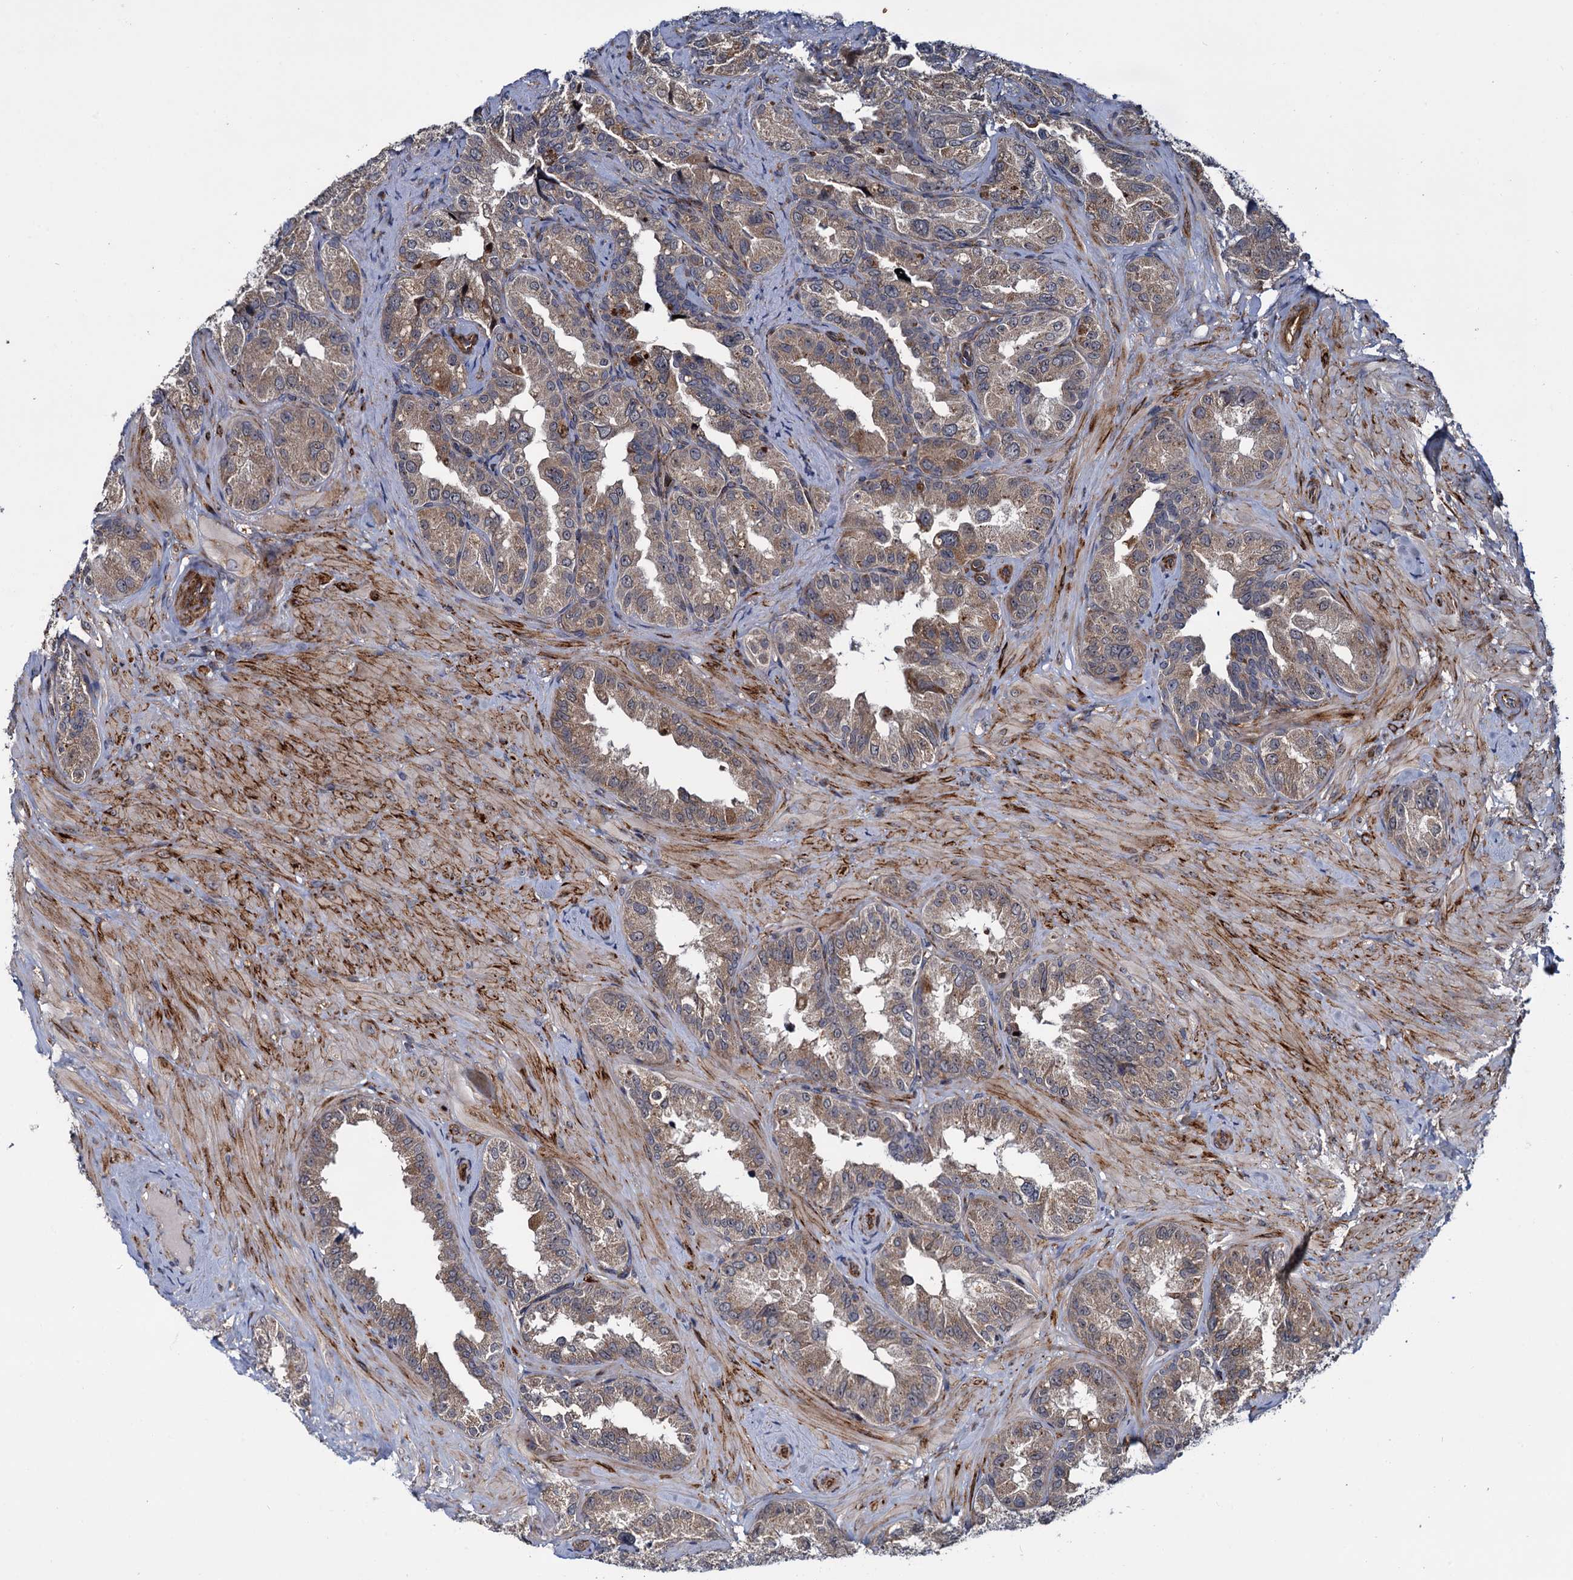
{"staining": {"intensity": "weak", "quantity": ">75%", "location": "cytoplasmic/membranous"}, "tissue": "seminal vesicle", "cell_type": "Glandular cells", "image_type": "normal", "snomed": [{"axis": "morphology", "description": "Normal tissue, NOS"}, {"axis": "topography", "description": "Seminal veicle"}, {"axis": "topography", "description": "Peripheral nerve tissue"}], "caption": "DAB (3,3'-diaminobenzidine) immunohistochemical staining of unremarkable seminal vesicle shows weak cytoplasmic/membranous protein positivity in about >75% of glandular cells.", "gene": "ARHGAP42", "patient": {"sex": "male", "age": 67}}